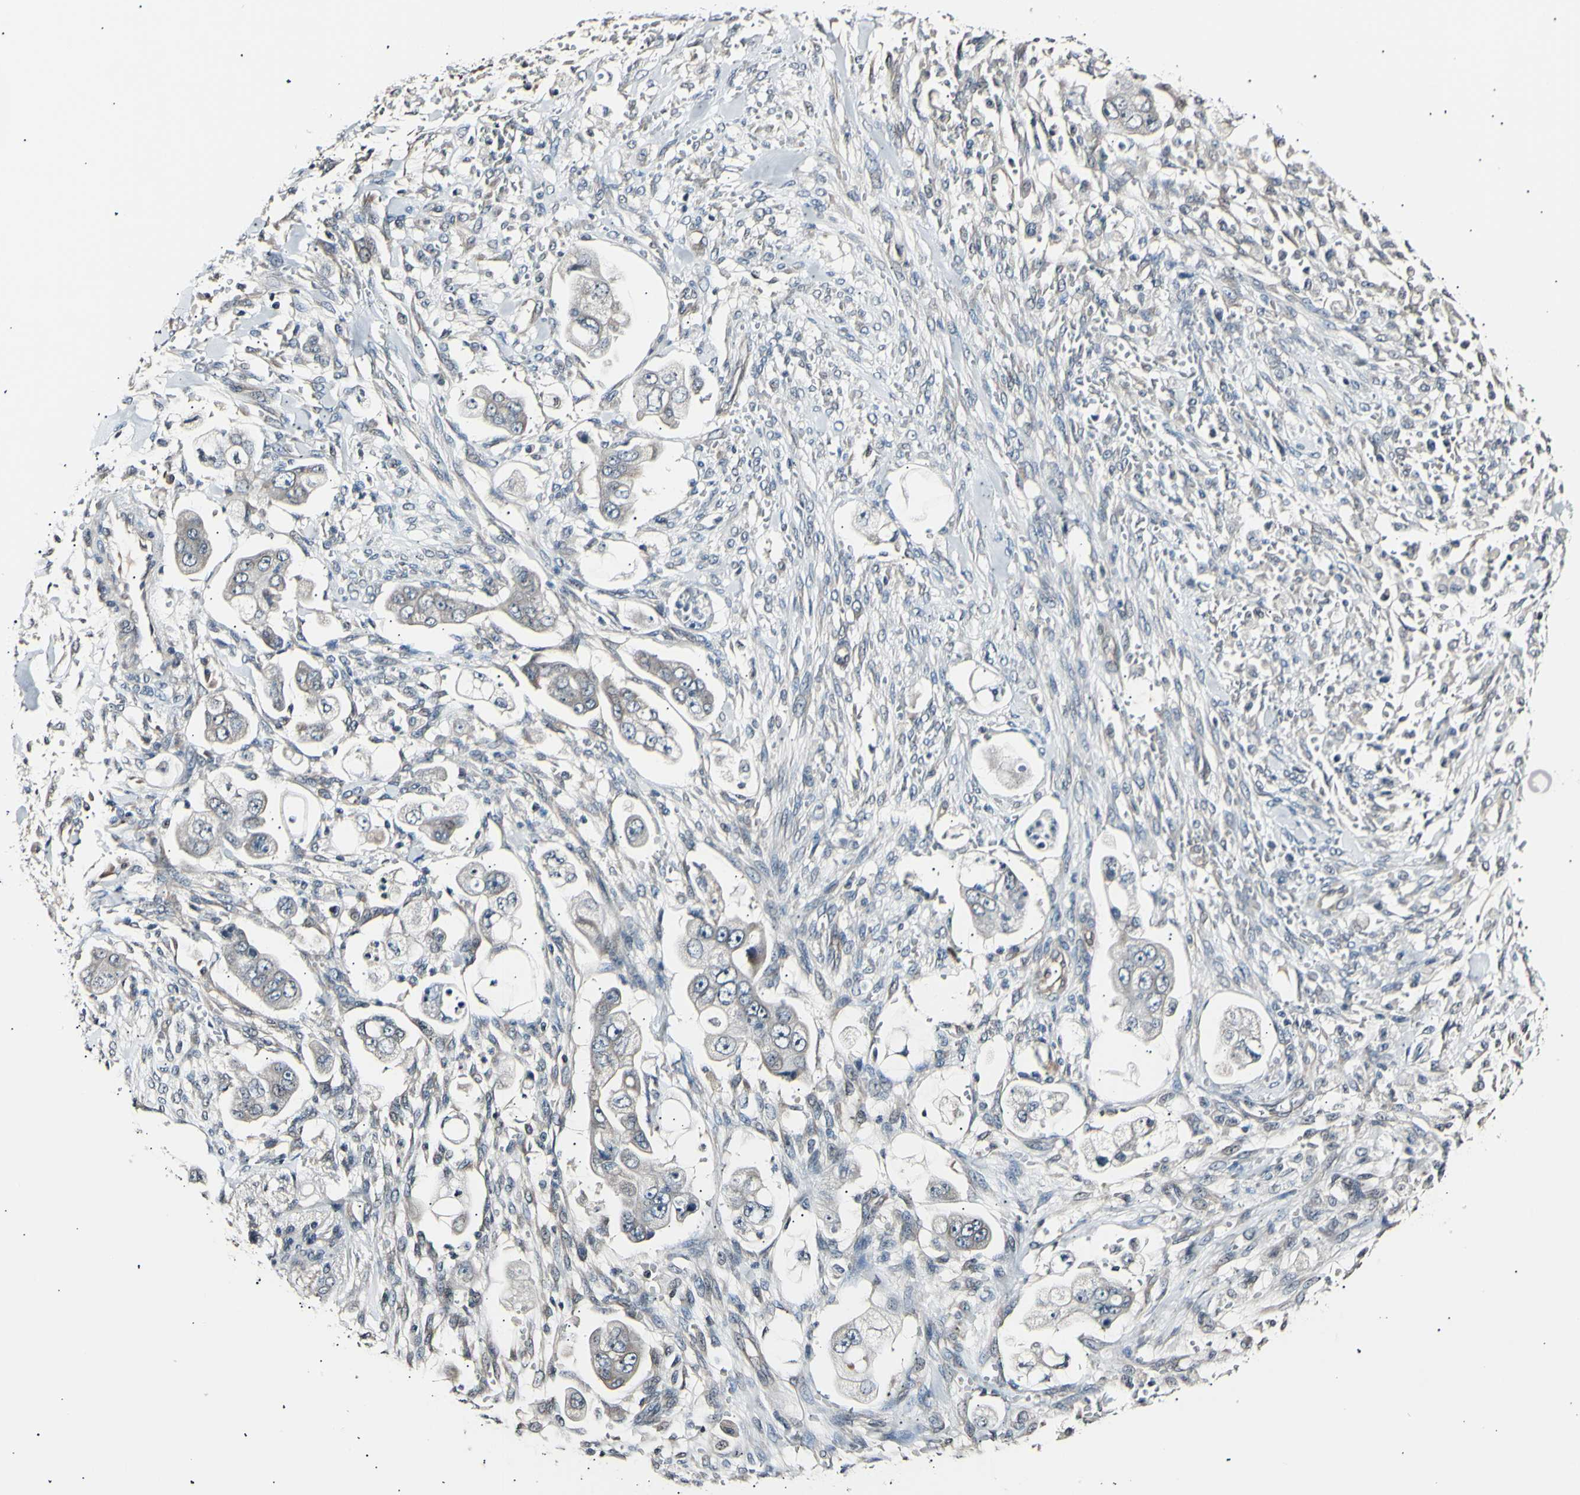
{"staining": {"intensity": "negative", "quantity": "none", "location": "none"}, "tissue": "stomach cancer", "cell_type": "Tumor cells", "image_type": "cancer", "snomed": [{"axis": "morphology", "description": "Adenocarcinoma, NOS"}, {"axis": "topography", "description": "Stomach"}], "caption": "Protein analysis of stomach cancer displays no significant expression in tumor cells.", "gene": "AK1", "patient": {"sex": "male", "age": 62}}